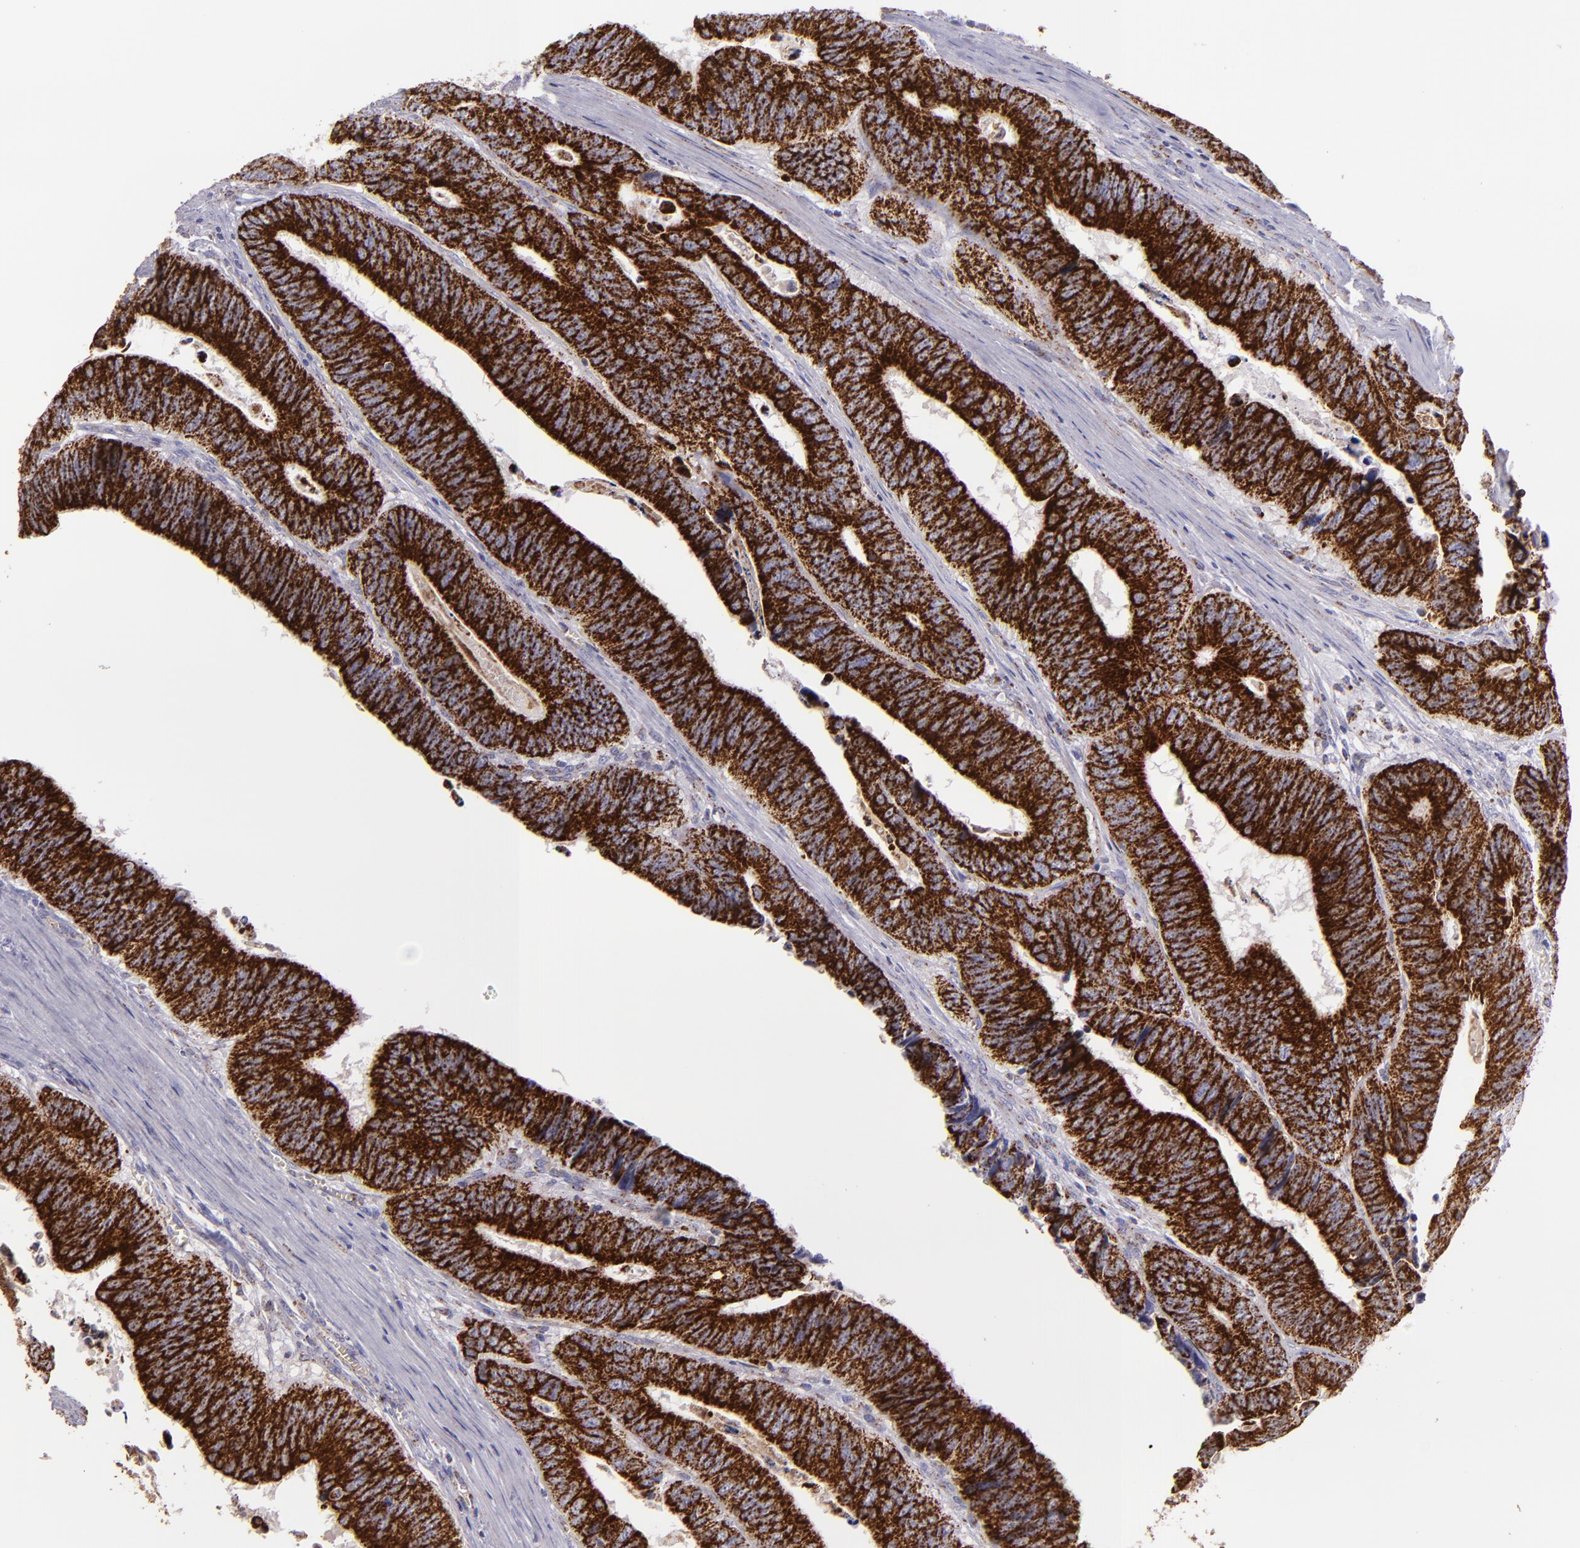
{"staining": {"intensity": "strong", "quantity": ">75%", "location": "cytoplasmic/membranous"}, "tissue": "colorectal cancer", "cell_type": "Tumor cells", "image_type": "cancer", "snomed": [{"axis": "morphology", "description": "Adenocarcinoma, NOS"}, {"axis": "topography", "description": "Colon"}], "caption": "Protein analysis of colorectal cancer (adenocarcinoma) tissue exhibits strong cytoplasmic/membranous expression in approximately >75% of tumor cells.", "gene": "HSPD1", "patient": {"sex": "male", "age": 72}}